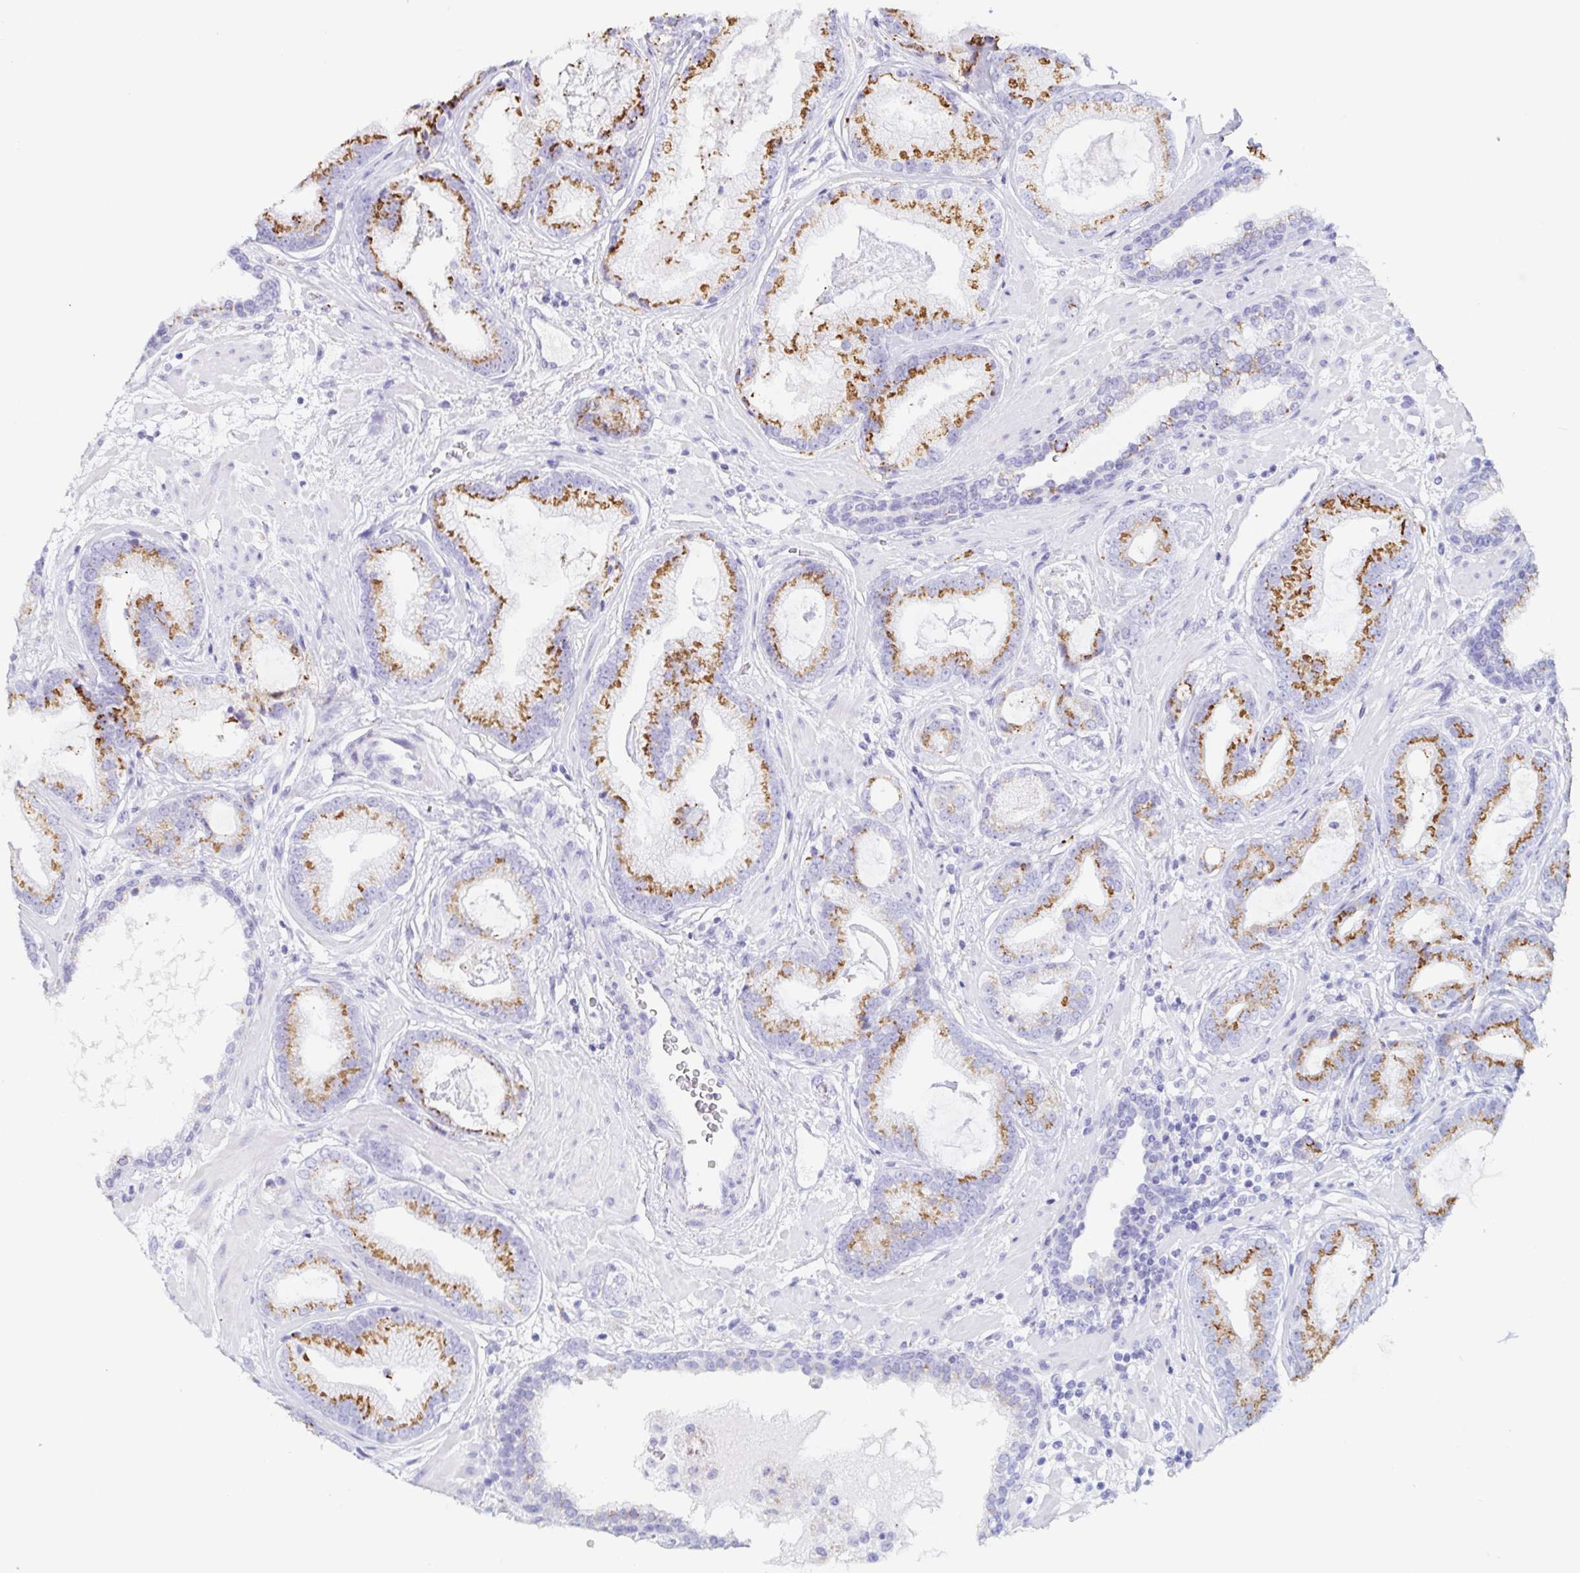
{"staining": {"intensity": "moderate", "quantity": ">75%", "location": "cytoplasmic/membranous"}, "tissue": "prostate cancer", "cell_type": "Tumor cells", "image_type": "cancer", "snomed": [{"axis": "morphology", "description": "Adenocarcinoma, Low grade"}, {"axis": "topography", "description": "Prostate"}], "caption": "The photomicrograph exhibits immunohistochemical staining of adenocarcinoma (low-grade) (prostate). There is moderate cytoplasmic/membranous positivity is appreciated in approximately >75% of tumor cells.", "gene": "LDLRAD1", "patient": {"sex": "male", "age": 62}}